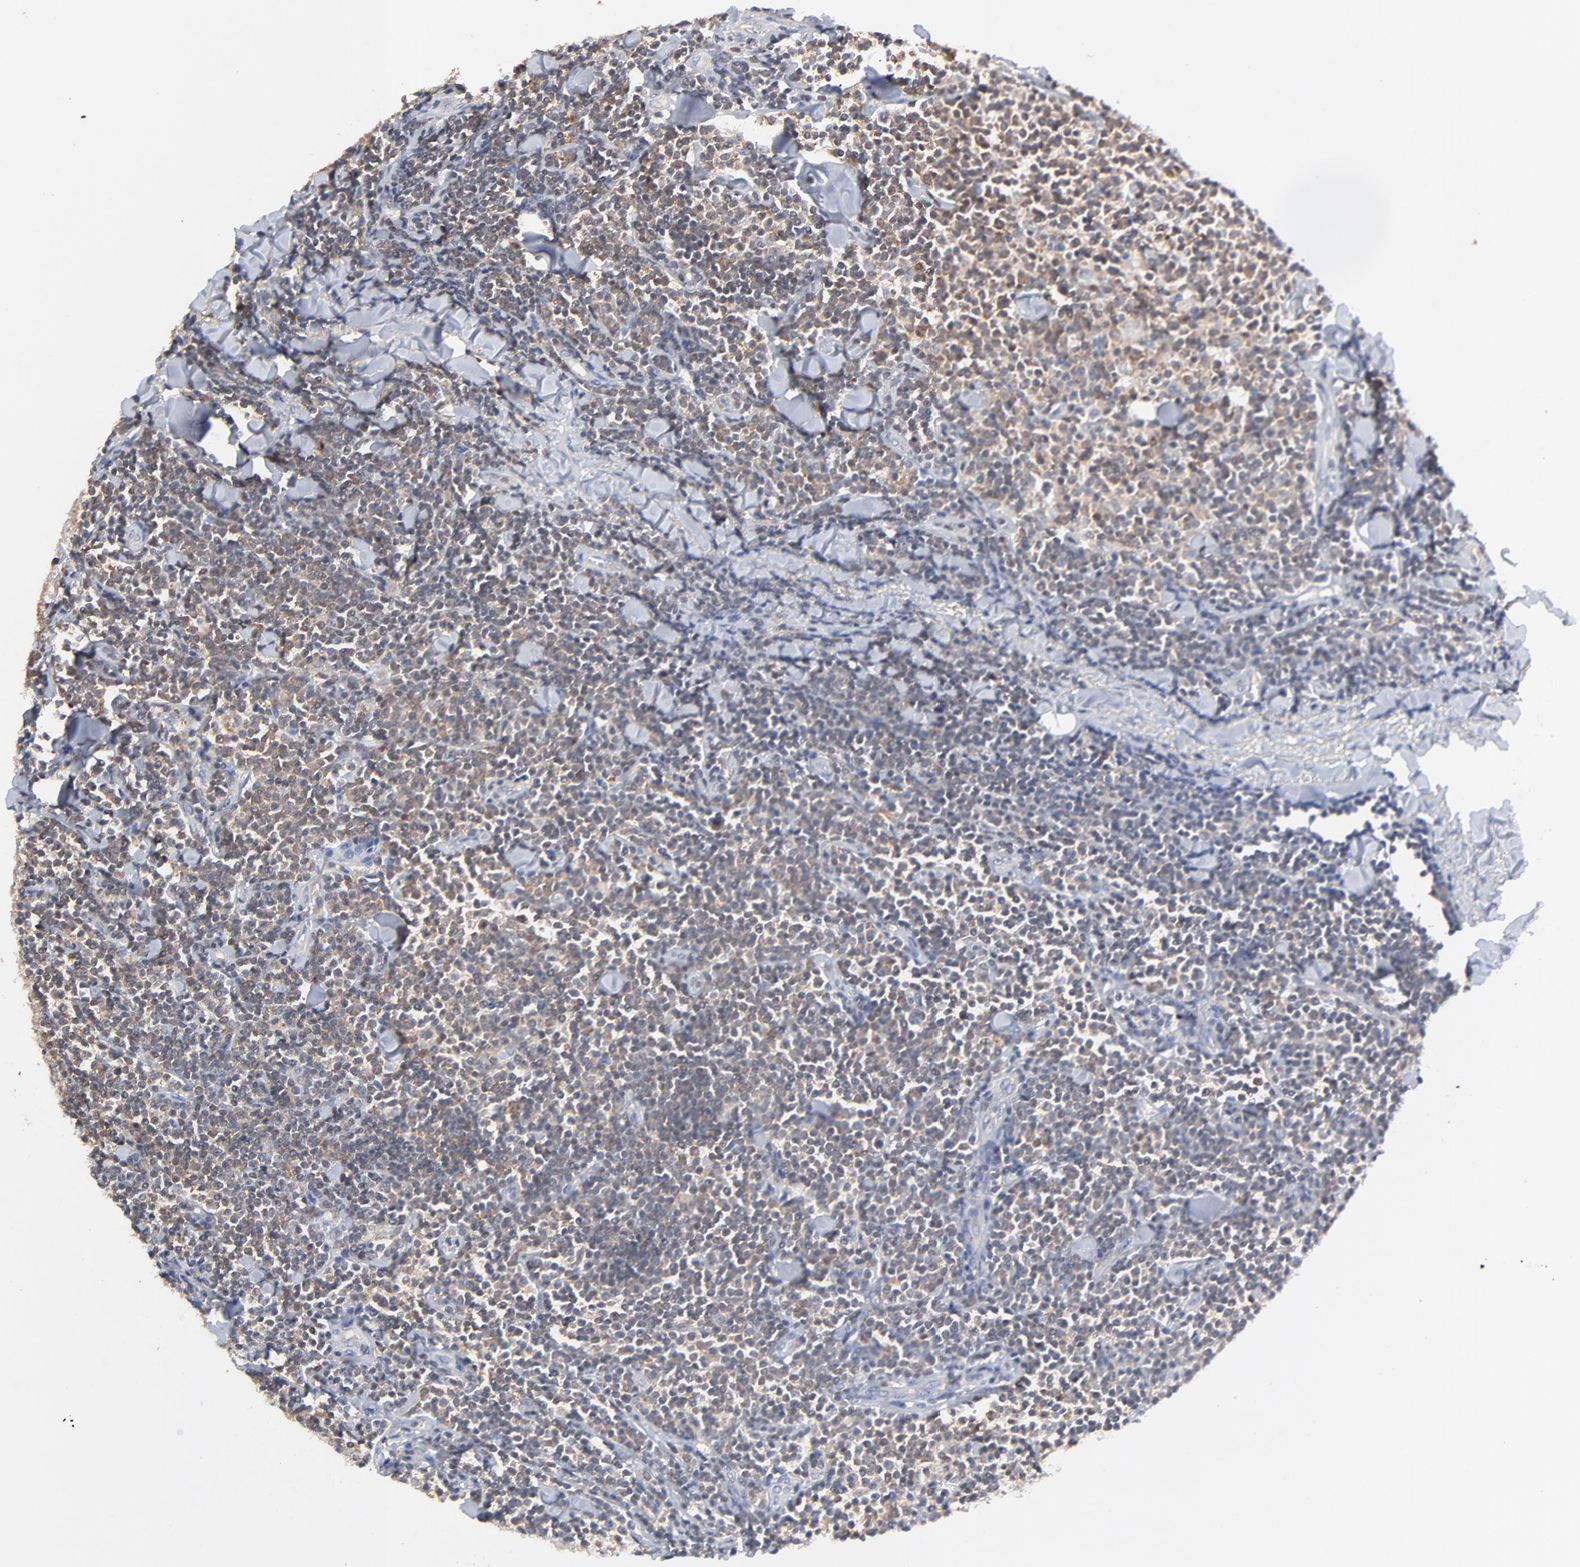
{"staining": {"intensity": "weak", "quantity": ">75%", "location": "cytoplasmic/membranous"}, "tissue": "lymphoma", "cell_type": "Tumor cells", "image_type": "cancer", "snomed": [{"axis": "morphology", "description": "Malignant lymphoma, non-Hodgkin's type, Low grade"}, {"axis": "topography", "description": "Soft tissue"}], "caption": "Malignant lymphoma, non-Hodgkin's type (low-grade) tissue exhibits weak cytoplasmic/membranous expression in approximately >75% of tumor cells, visualized by immunohistochemistry.", "gene": "CAB39L", "patient": {"sex": "male", "age": 92}}